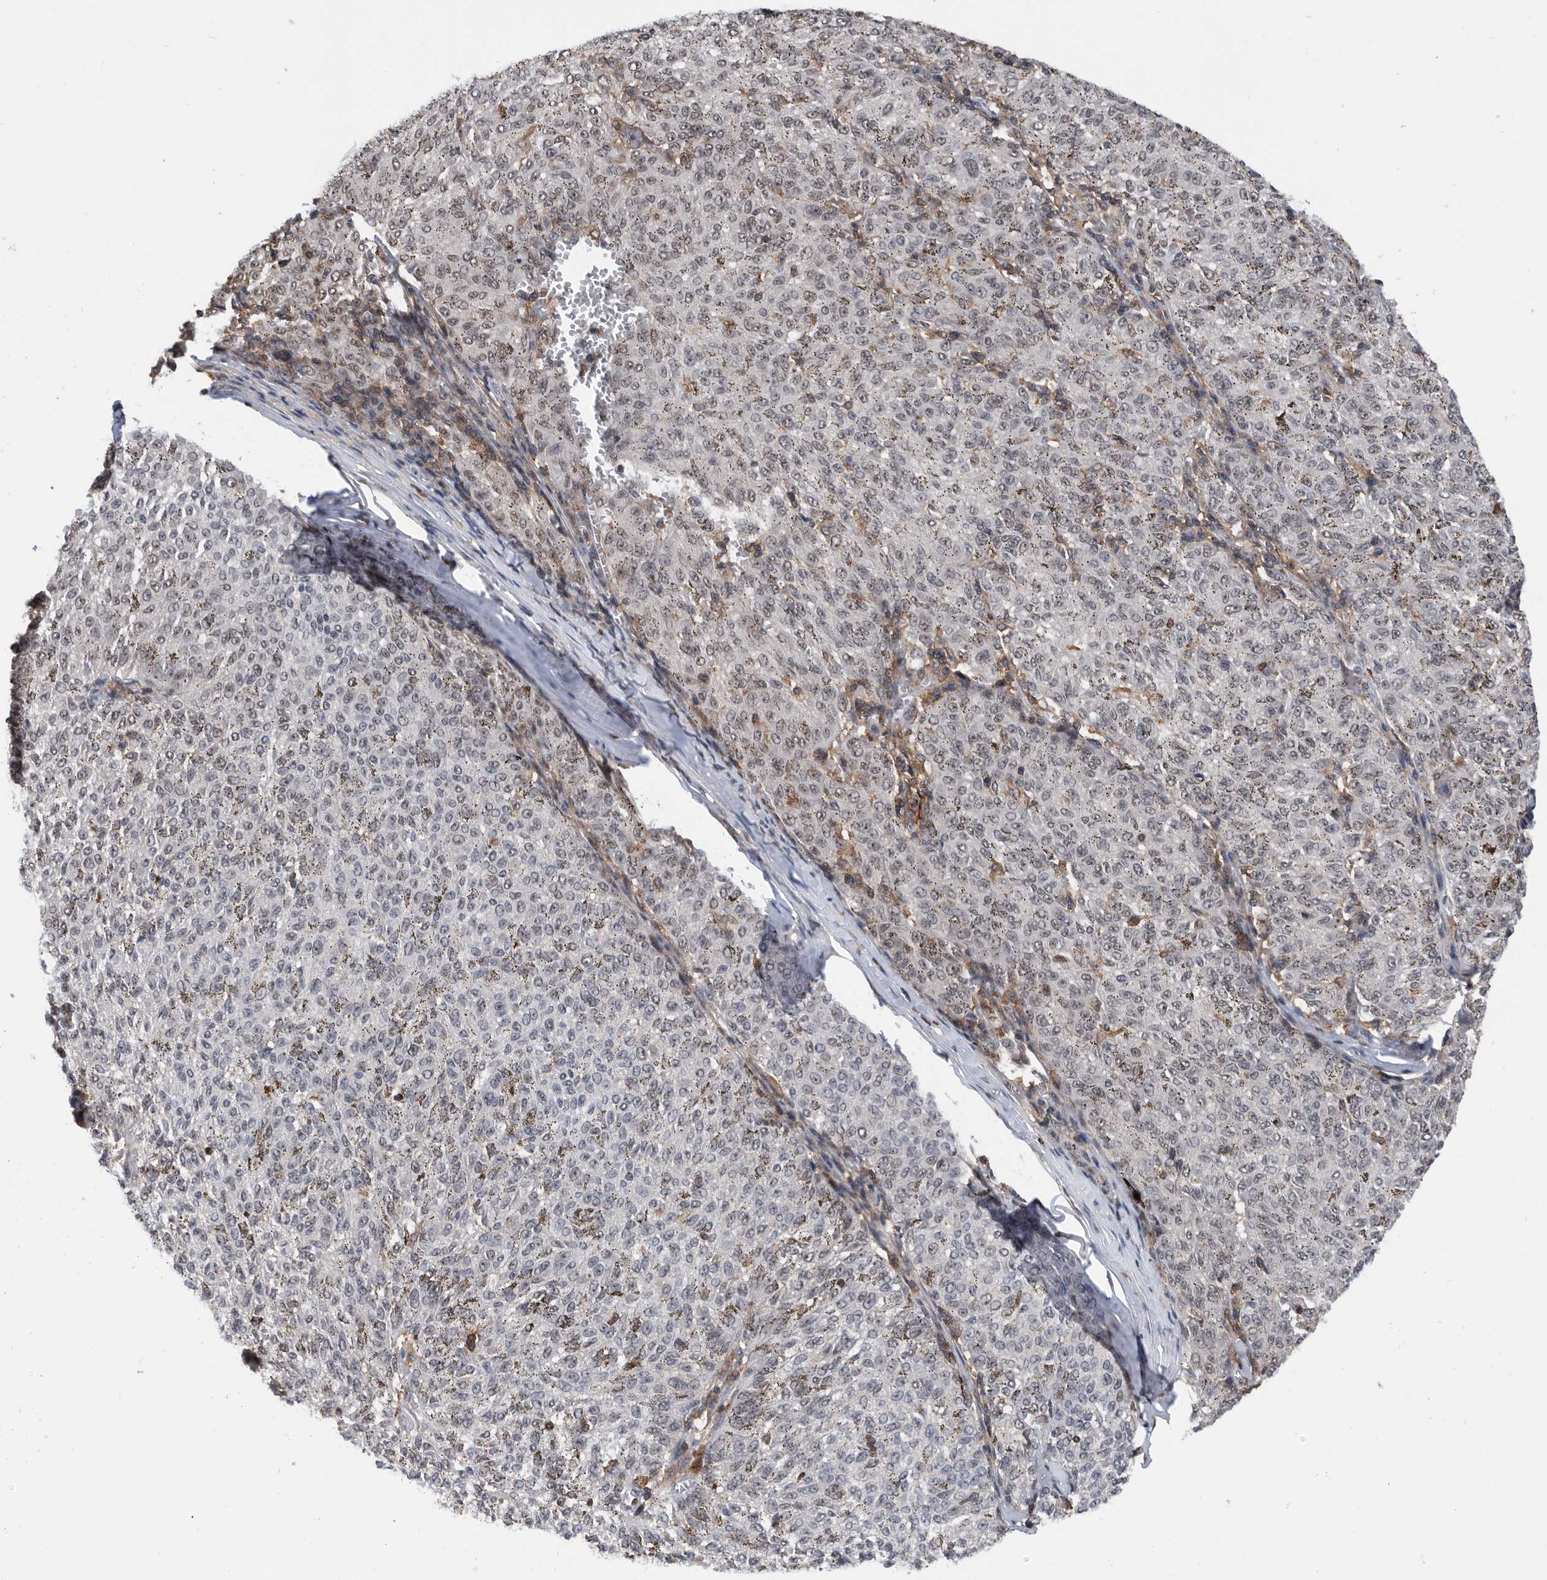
{"staining": {"intensity": "negative", "quantity": "none", "location": "none"}, "tissue": "melanoma", "cell_type": "Tumor cells", "image_type": "cancer", "snomed": [{"axis": "morphology", "description": "Malignant melanoma, NOS"}, {"axis": "topography", "description": "Skin"}], "caption": "Tumor cells are negative for protein expression in human malignant melanoma.", "gene": "ZNF260", "patient": {"sex": "female", "age": 72}}